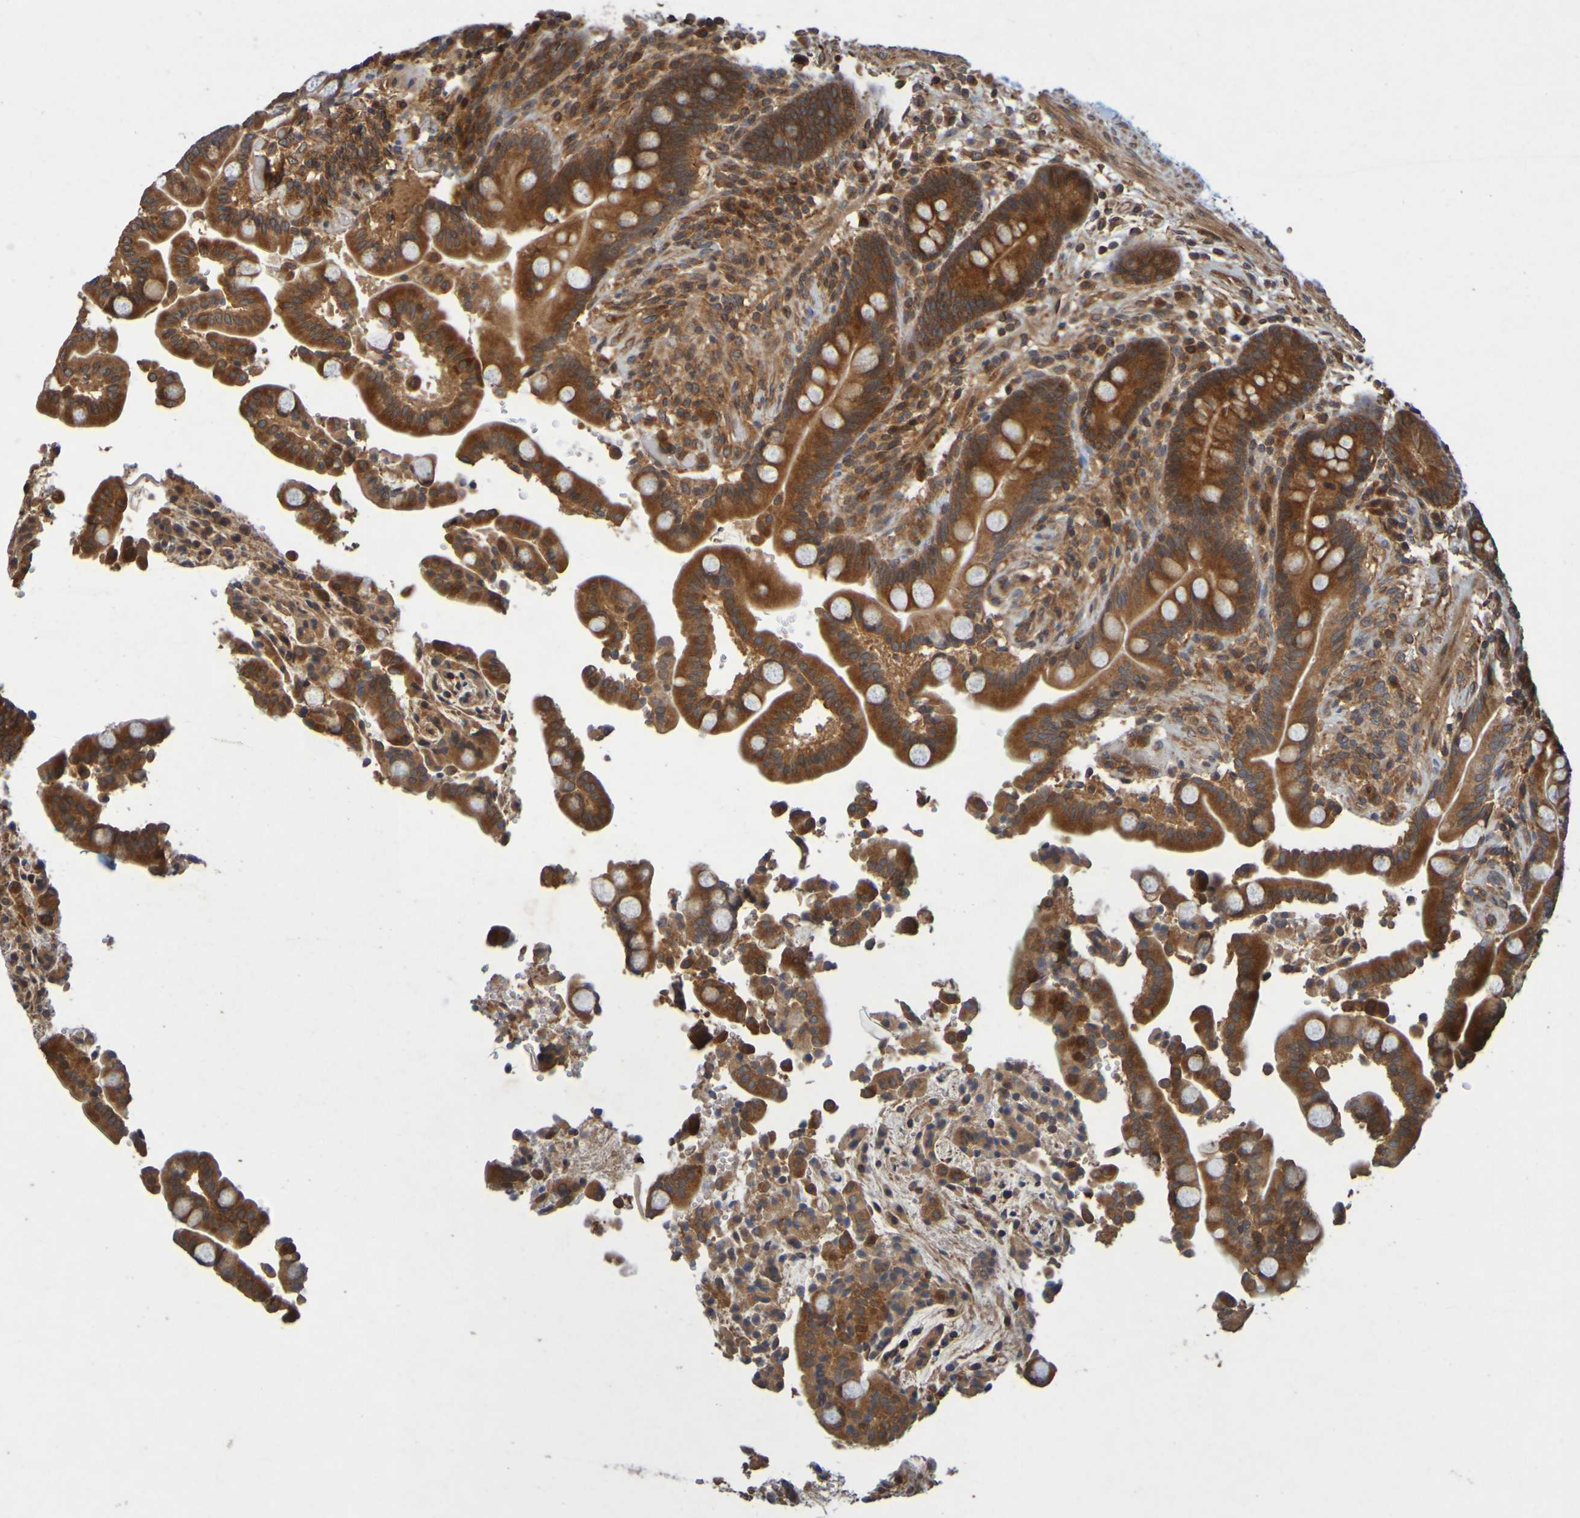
{"staining": {"intensity": "strong", "quantity": ">75%", "location": "cytoplasmic/membranous"}, "tissue": "colon", "cell_type": "Endothelial cells", "image_type": "normal", "snomed": [{"axis": "morphology", "description": "Normal tissue, NOS"}, {"axis": "topography", "description": "Colon"}], "caption": "Colon stained with immunohistochemistry demonstrates strong cytoplasmic/membranous positivity in approximately >75% of endothelial cells.", "gene": "OCRL", "patient": {"sex": "male", "age": 73}}